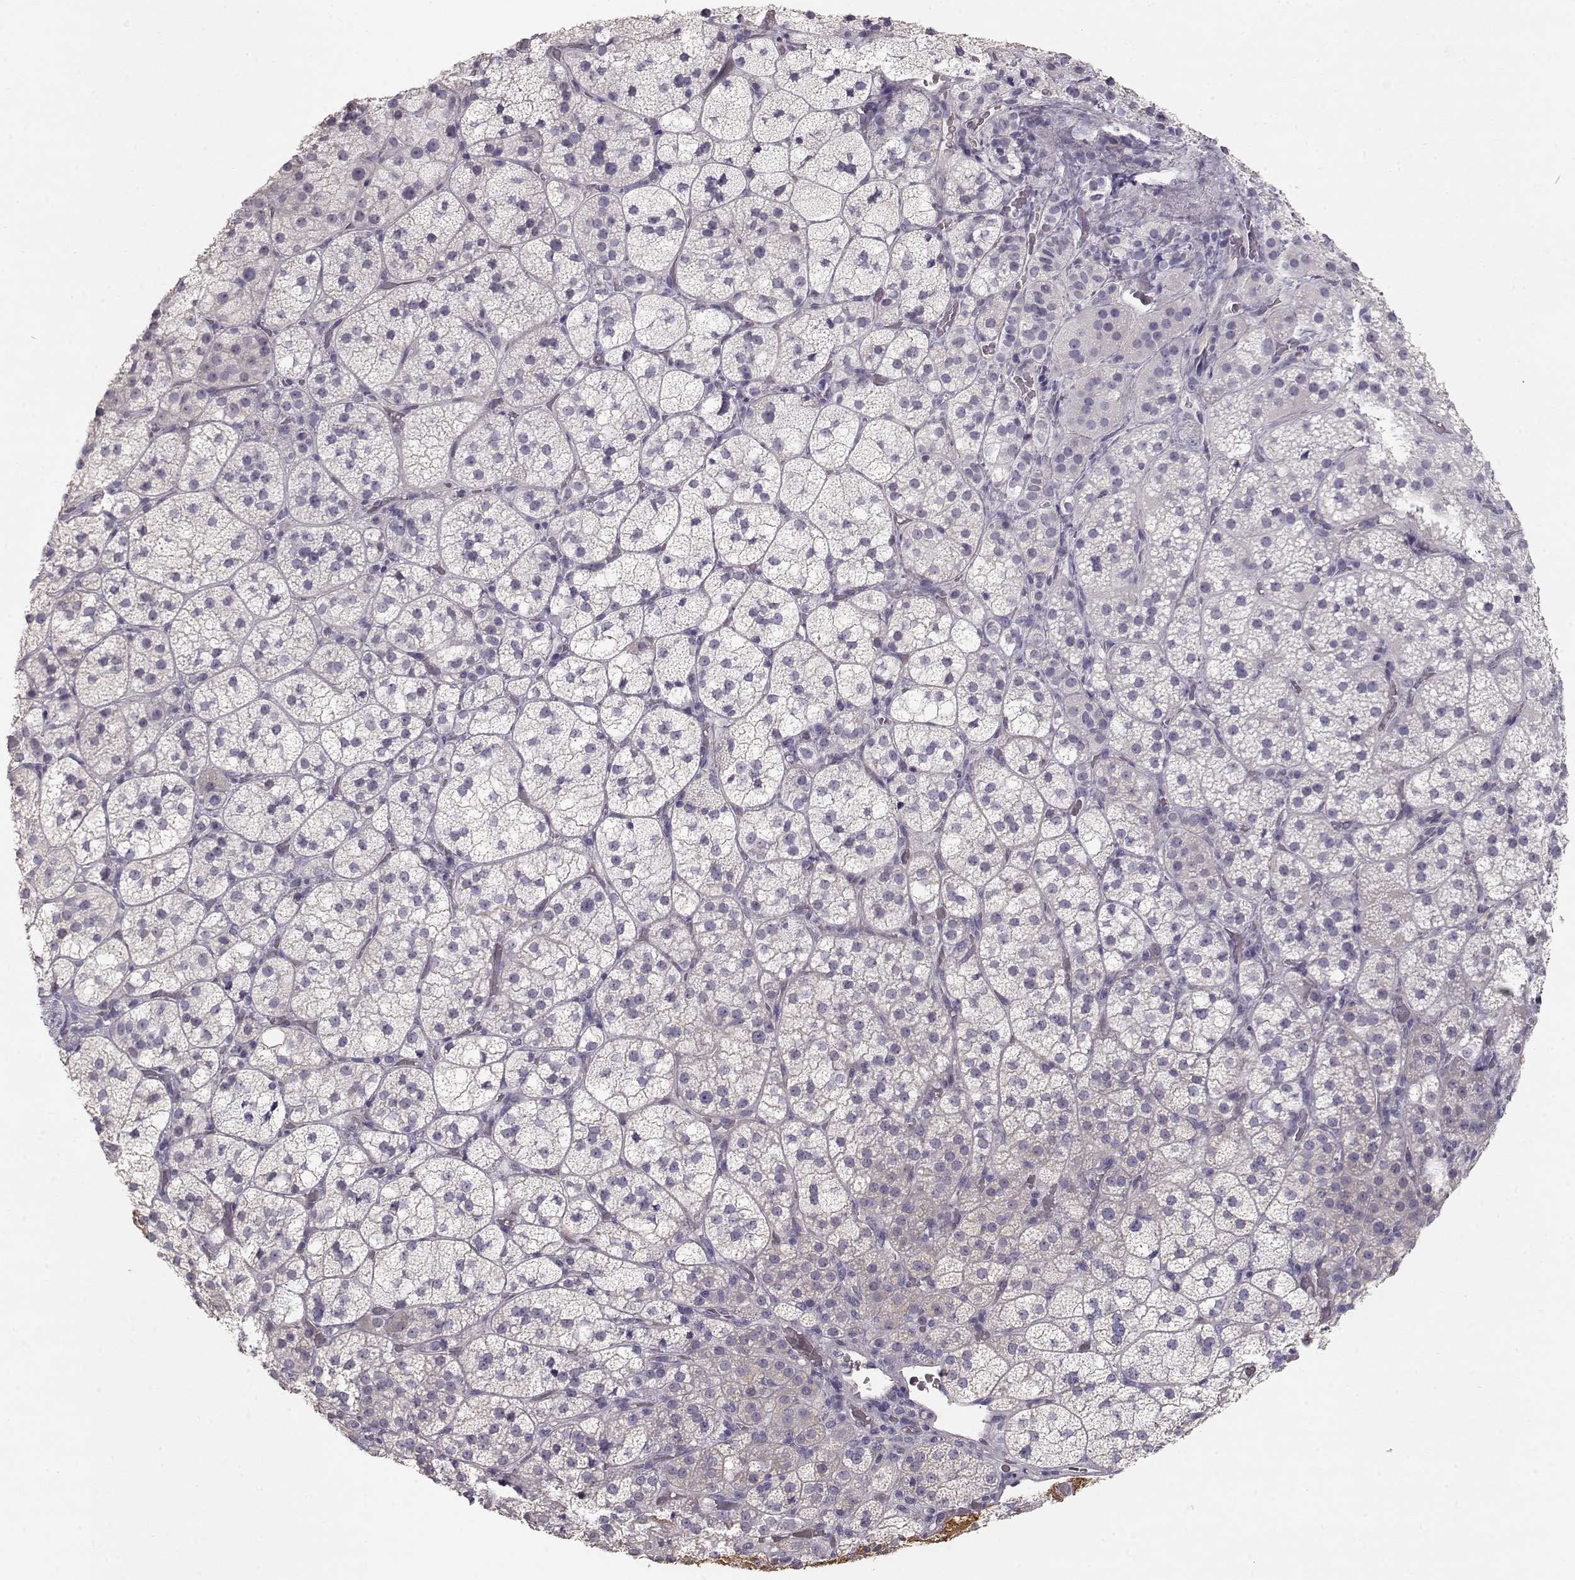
{"staining": {"intensity": "strong", "quantity": "<25%", "location": "cytoplasmic/membranous"}, "tissue": "adrenal gland", "cell_type": "Glandular cells", "image_type": "normal", "snomed": [{"axis": "morphology", "description": "Normal tissue, NOS"}, {"axis": "topography", "description": "Adrenal gland"}], "caption": "Glandular cells reveal medium levels of strong cytoplasmic/membranous positivity in about <25% of cells in normal human adrenal gland. Nuclei are stained in blue.", "gene": "SLC18A1", "patient": {"sex": "female", "age": 60}}